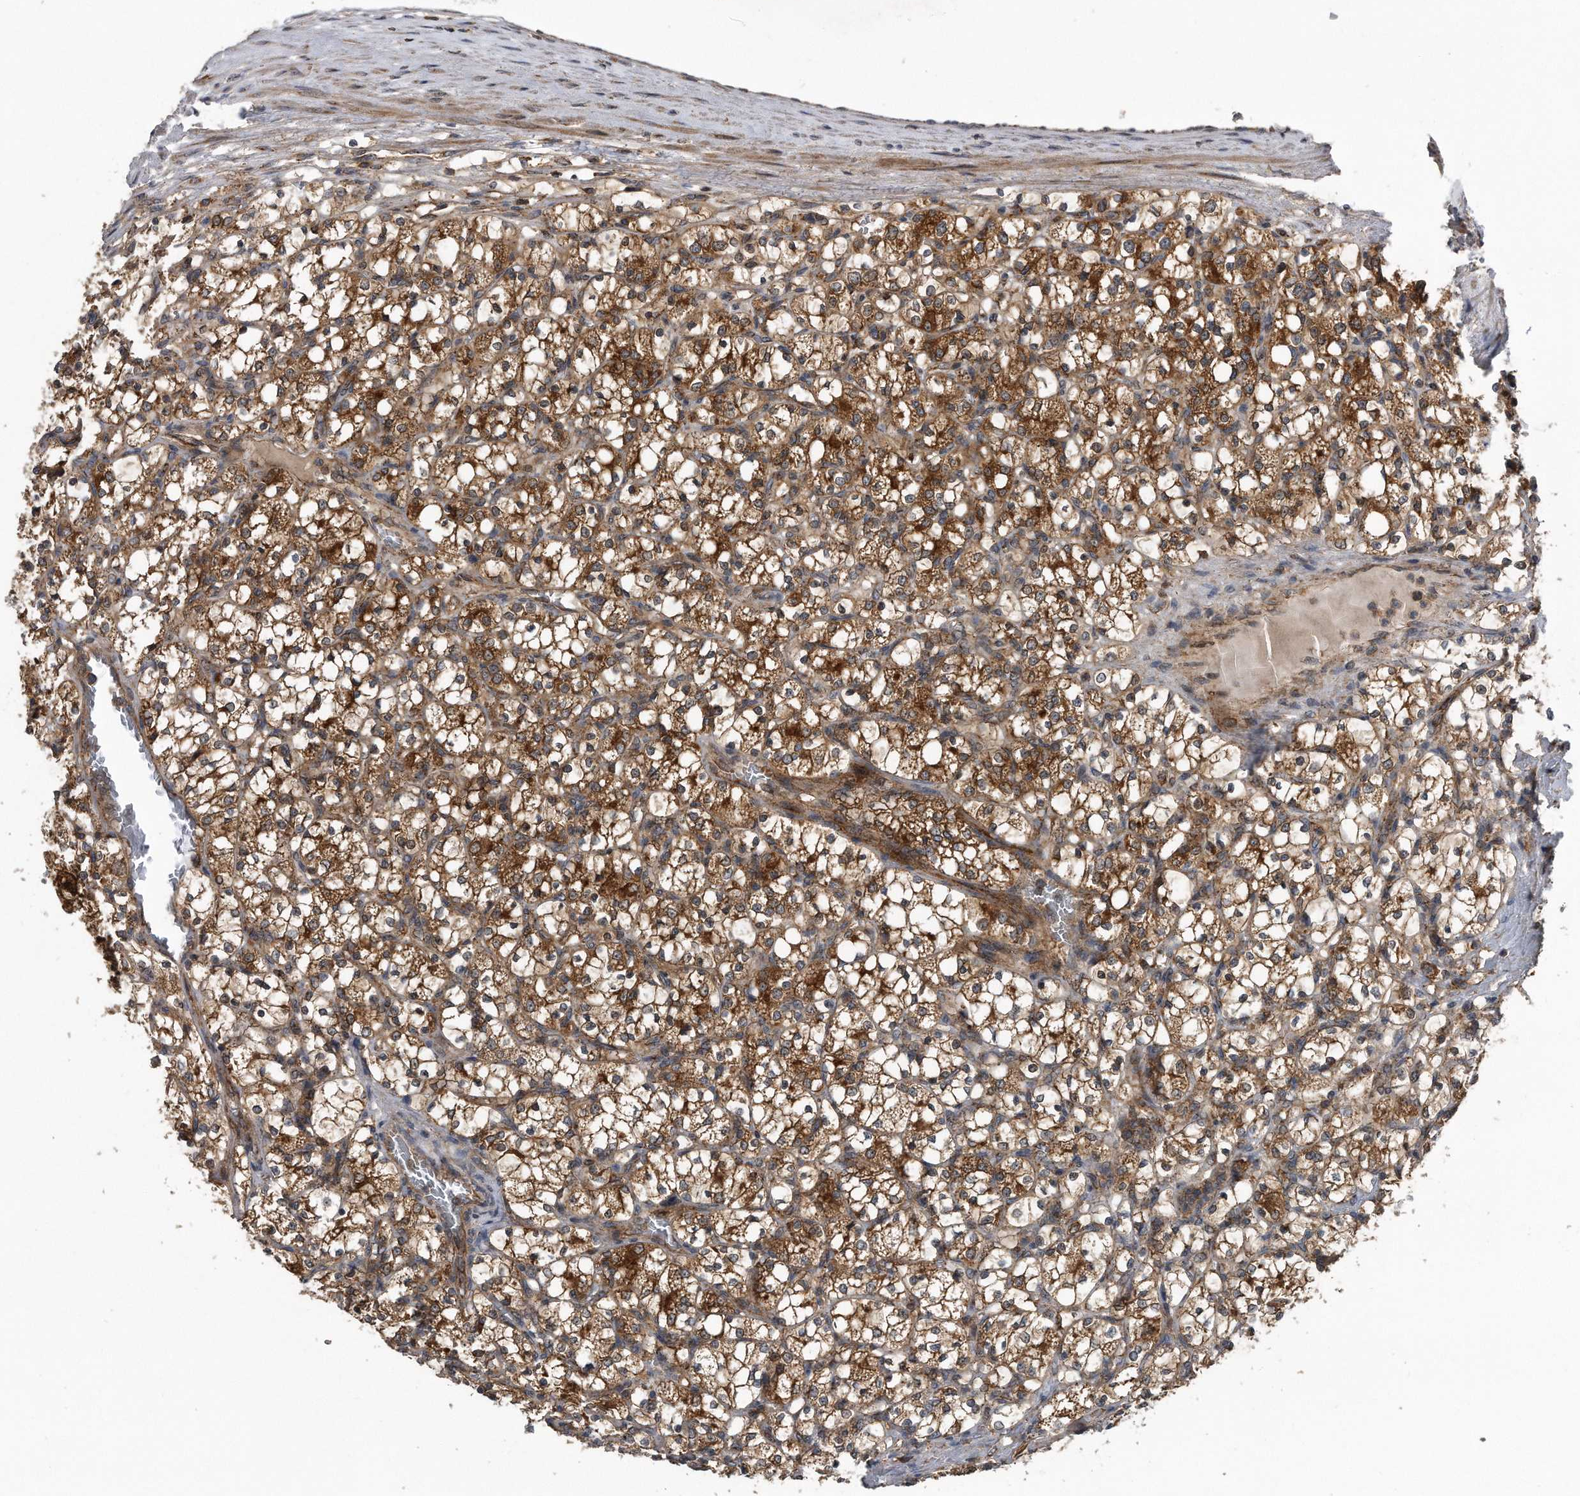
{"staining": {"intensity": "moderate", "quantity": ">75%", "location": "cytoplasmic/membranous"}, "tissue": "renal cancer", "cell_type": "Tumor cells", "image_type": "cancer", "snomed": [{"axis": "morphology", "description": "Adenocarcinoma, NOS"}, {"axis": "topography", "description": "Kidney"}], "caption": "Immunohistochemical staining of human renal cancer (adenocarcinoma) reveals moderate cytoplasmic/membranous protein expression in approximately >75% of tumor cells. The staining is performed using DAB (3,3'-diaminobenzidine) brown chromogen to label protein expression. The nuclei are counter-stained blue using hematoxylin.", "gene": "ALPK2", "patient": {"sex": "female", "age": 69}}